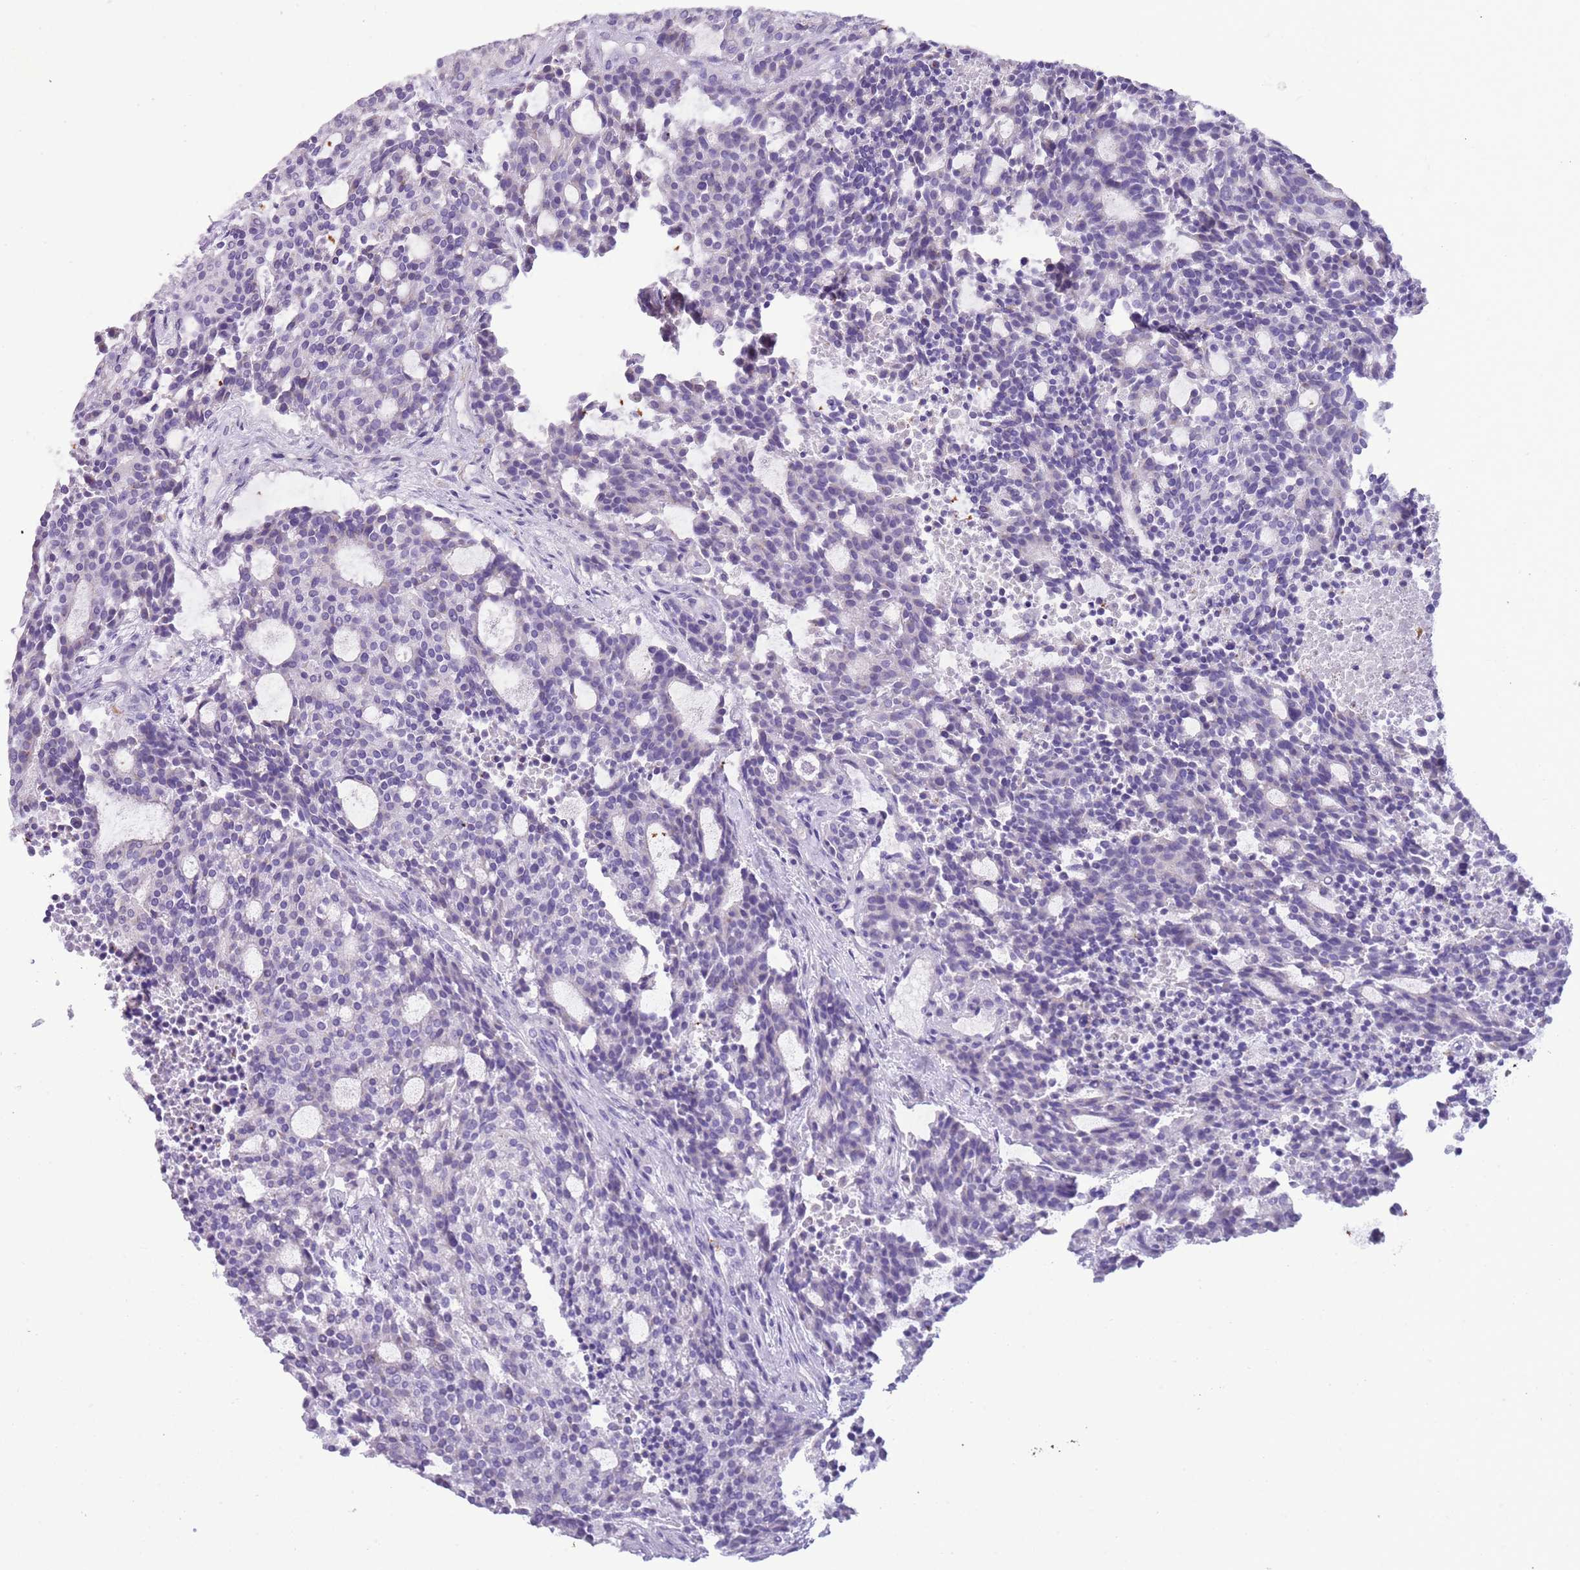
{"staining": {"intensity": "negative", "quantity": "none", "location": "none"}, "tissue": "carcinoid", "cell_type": "Tumor cells", "image_type": "cancer", "snomed": [{"axis": "morphology", "description": "Carcinoid, malignant, NOS"}, {"axis": "topography", "description": "Pancreas"}], "caption": "The immunohistochemistry histopathology image has no significant expression in tumor cells of carcinoid tissue.", "gene": "NBPF6", "patient": {"sex": "female", "age": 54}}